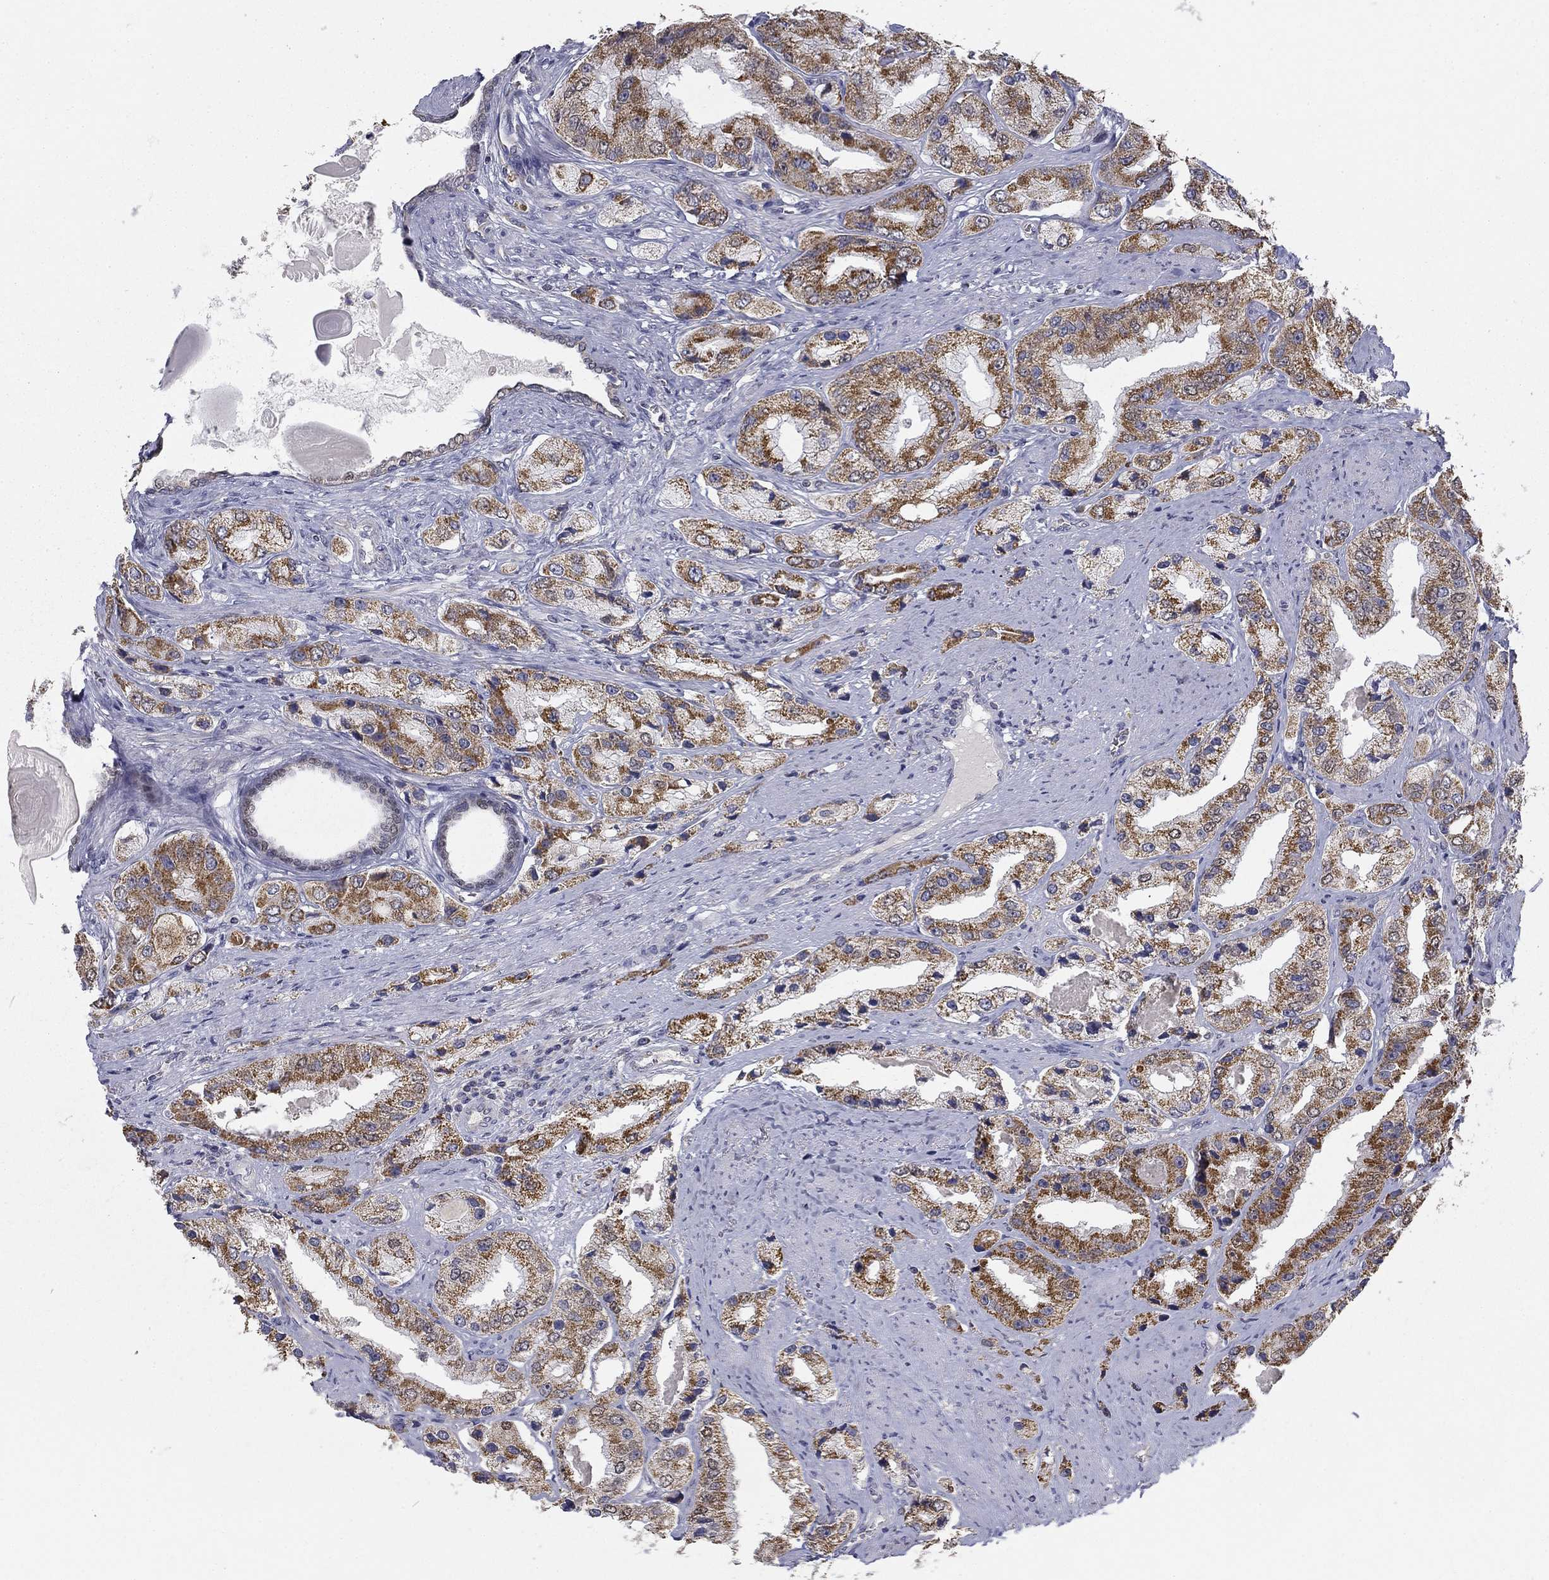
{"staining": {"intensity": "moderate", "quantity": "25%-75%", "location": "cytoplasmic/membranous"}, "tissue": "prostate cancer", "cell_type": "Tumor cells", "image_type": "cancer", "snomed": [{"axis": "morphology", "description": "Adenocarcinoma, Low grade"}, {"axis": "topography", "description": "Prostate"}], "caption": "IHC image of neoplastic tissue: prostate cancer stained using immunohistochemistry (IHC) exhibits medium levels of moderate protein expression localized specifically in the cytoplasmic/membranous of tumor cells, appearing as a cytoplasmic/membranous brown color.", "gene": "SLC2A9", "patient": {"sex": "male", "age": 69}}